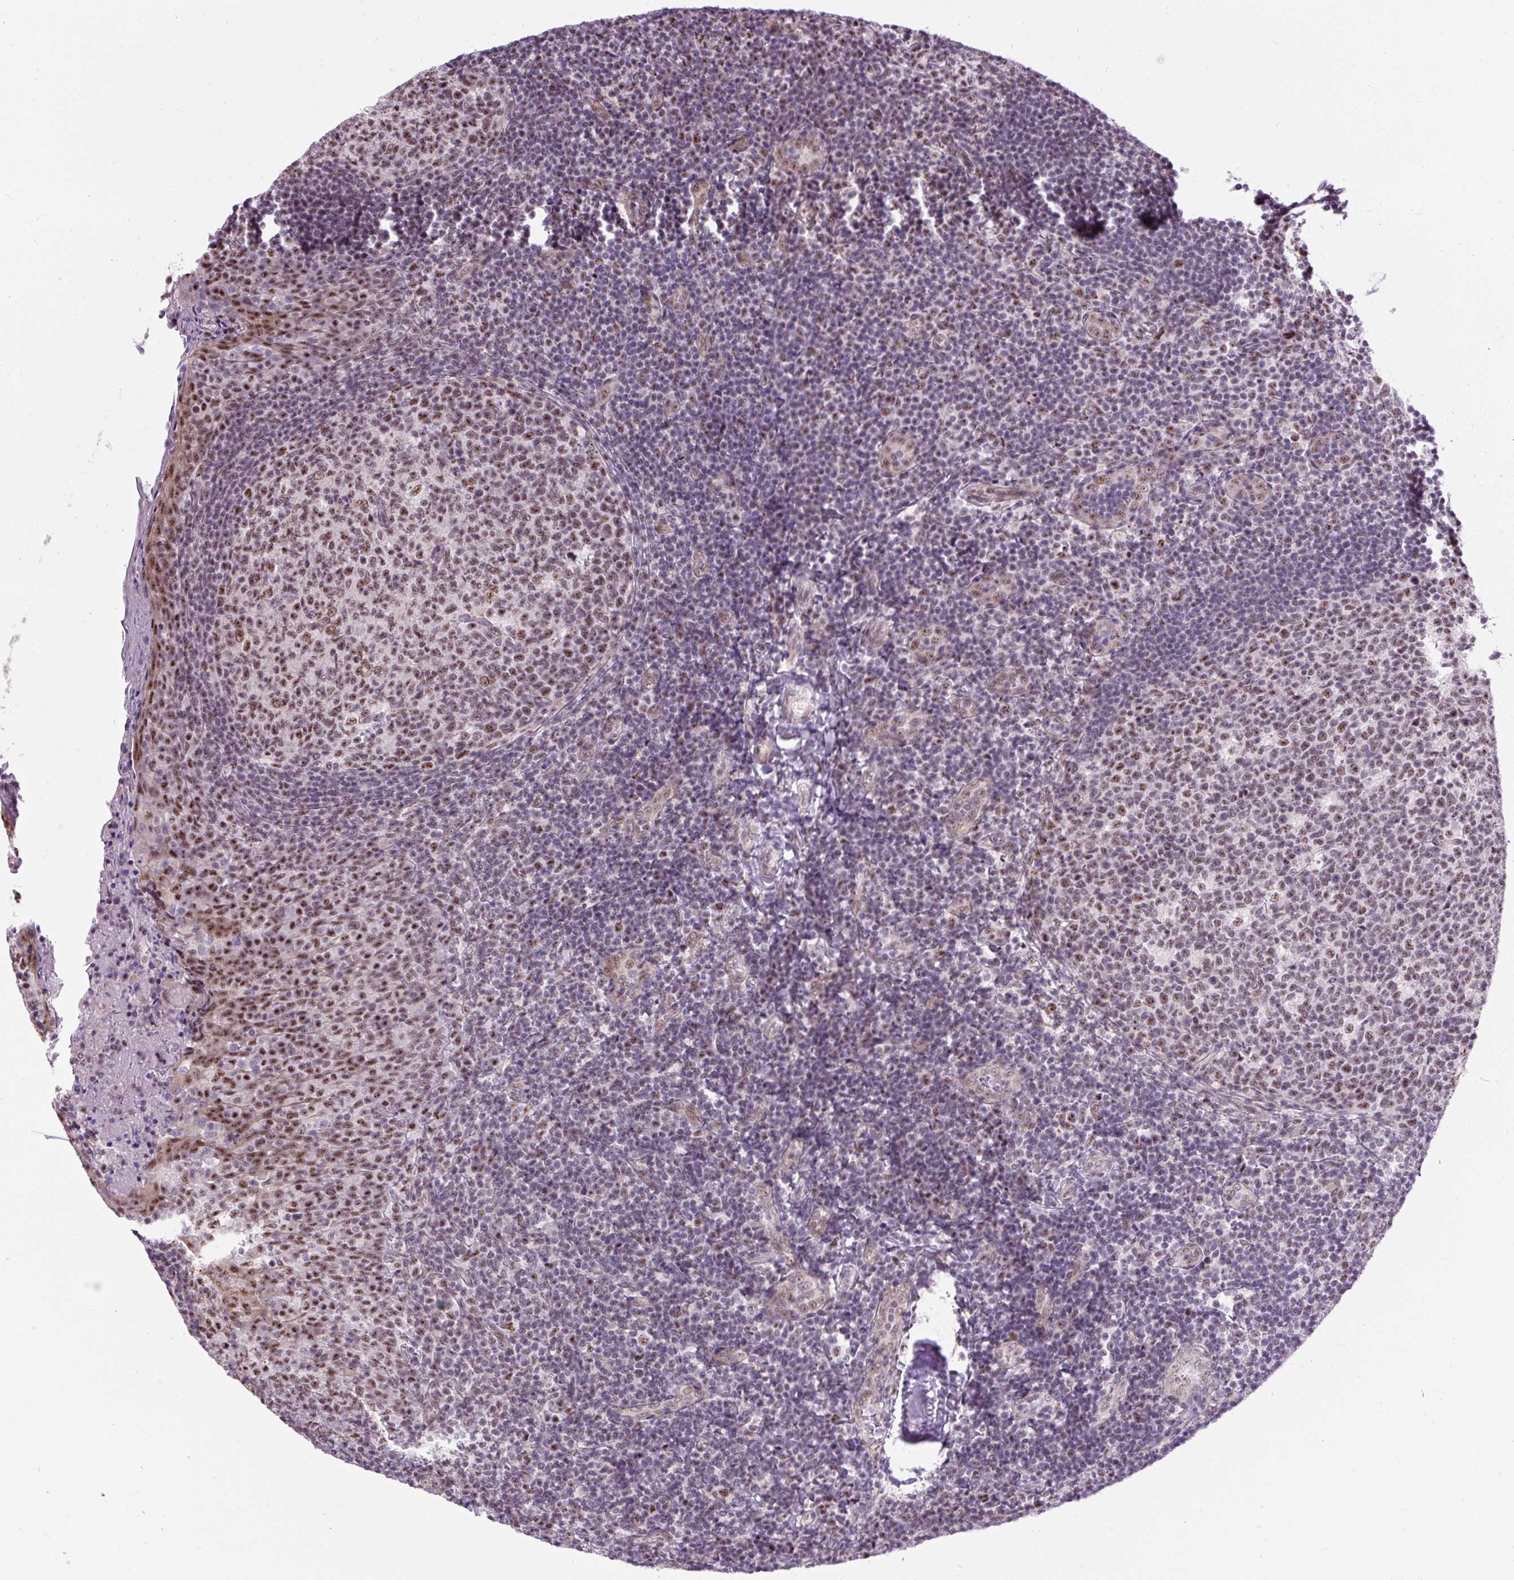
{"staining": {"intensity": "moderate", "quantity": ">75%", "location": "nuclear"}, "tissue": "tonsil", "cell_type": "Germinal center cells", "image_type": "normal", "snomed": [{"axis": "morphology", "description": "Normal tissue, NOS"}, {"axis": "topography", "description": "Tonsil"}], "caption": "Tonsil stained for a protein reveals moderate nuclear positivity in germinal center cells. Nuclei are stained in blue.", "gene": "SMC5", "patient": {"sex": "female", "age": 10}}